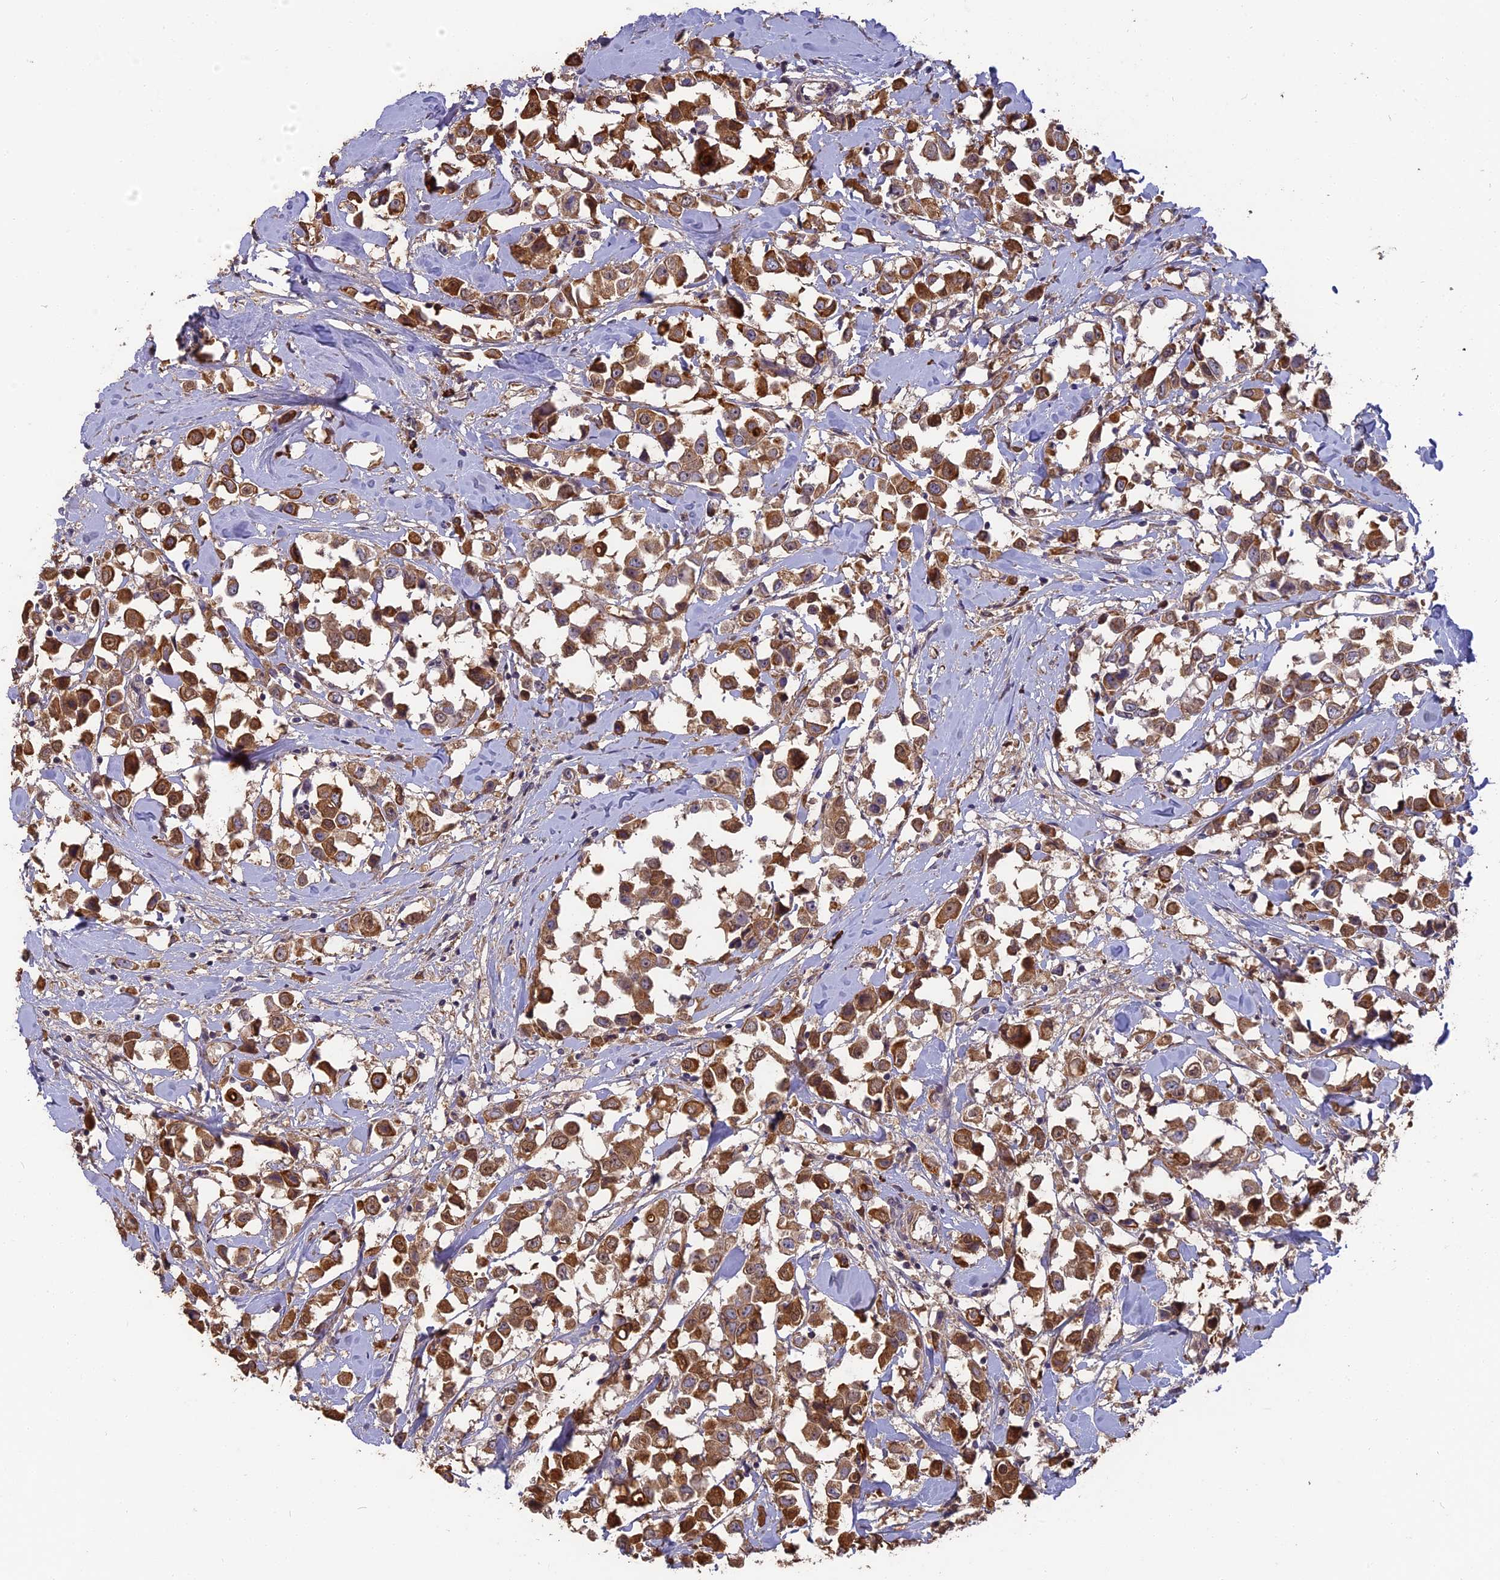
{"staining": {"intensity": "strong", "quantity": ">75%", "location": "cytoplasmic/membranous"}, "tissue": "breast cancer", "cell_type": "Tumor cells", "image_type": "cancer", "snomed": [{"axis": "morphology", "description": "Duct carcinoma"}, {"axis": "topography", "description": "Breast"}], "caption": "Breast cancer stained with a brown dye displays strong cytoplasmic/membranous positive staining in approximately >75% of tumor cells.", "gene": "ERMAP", "patient": {"sex": "female", "age": 61}}